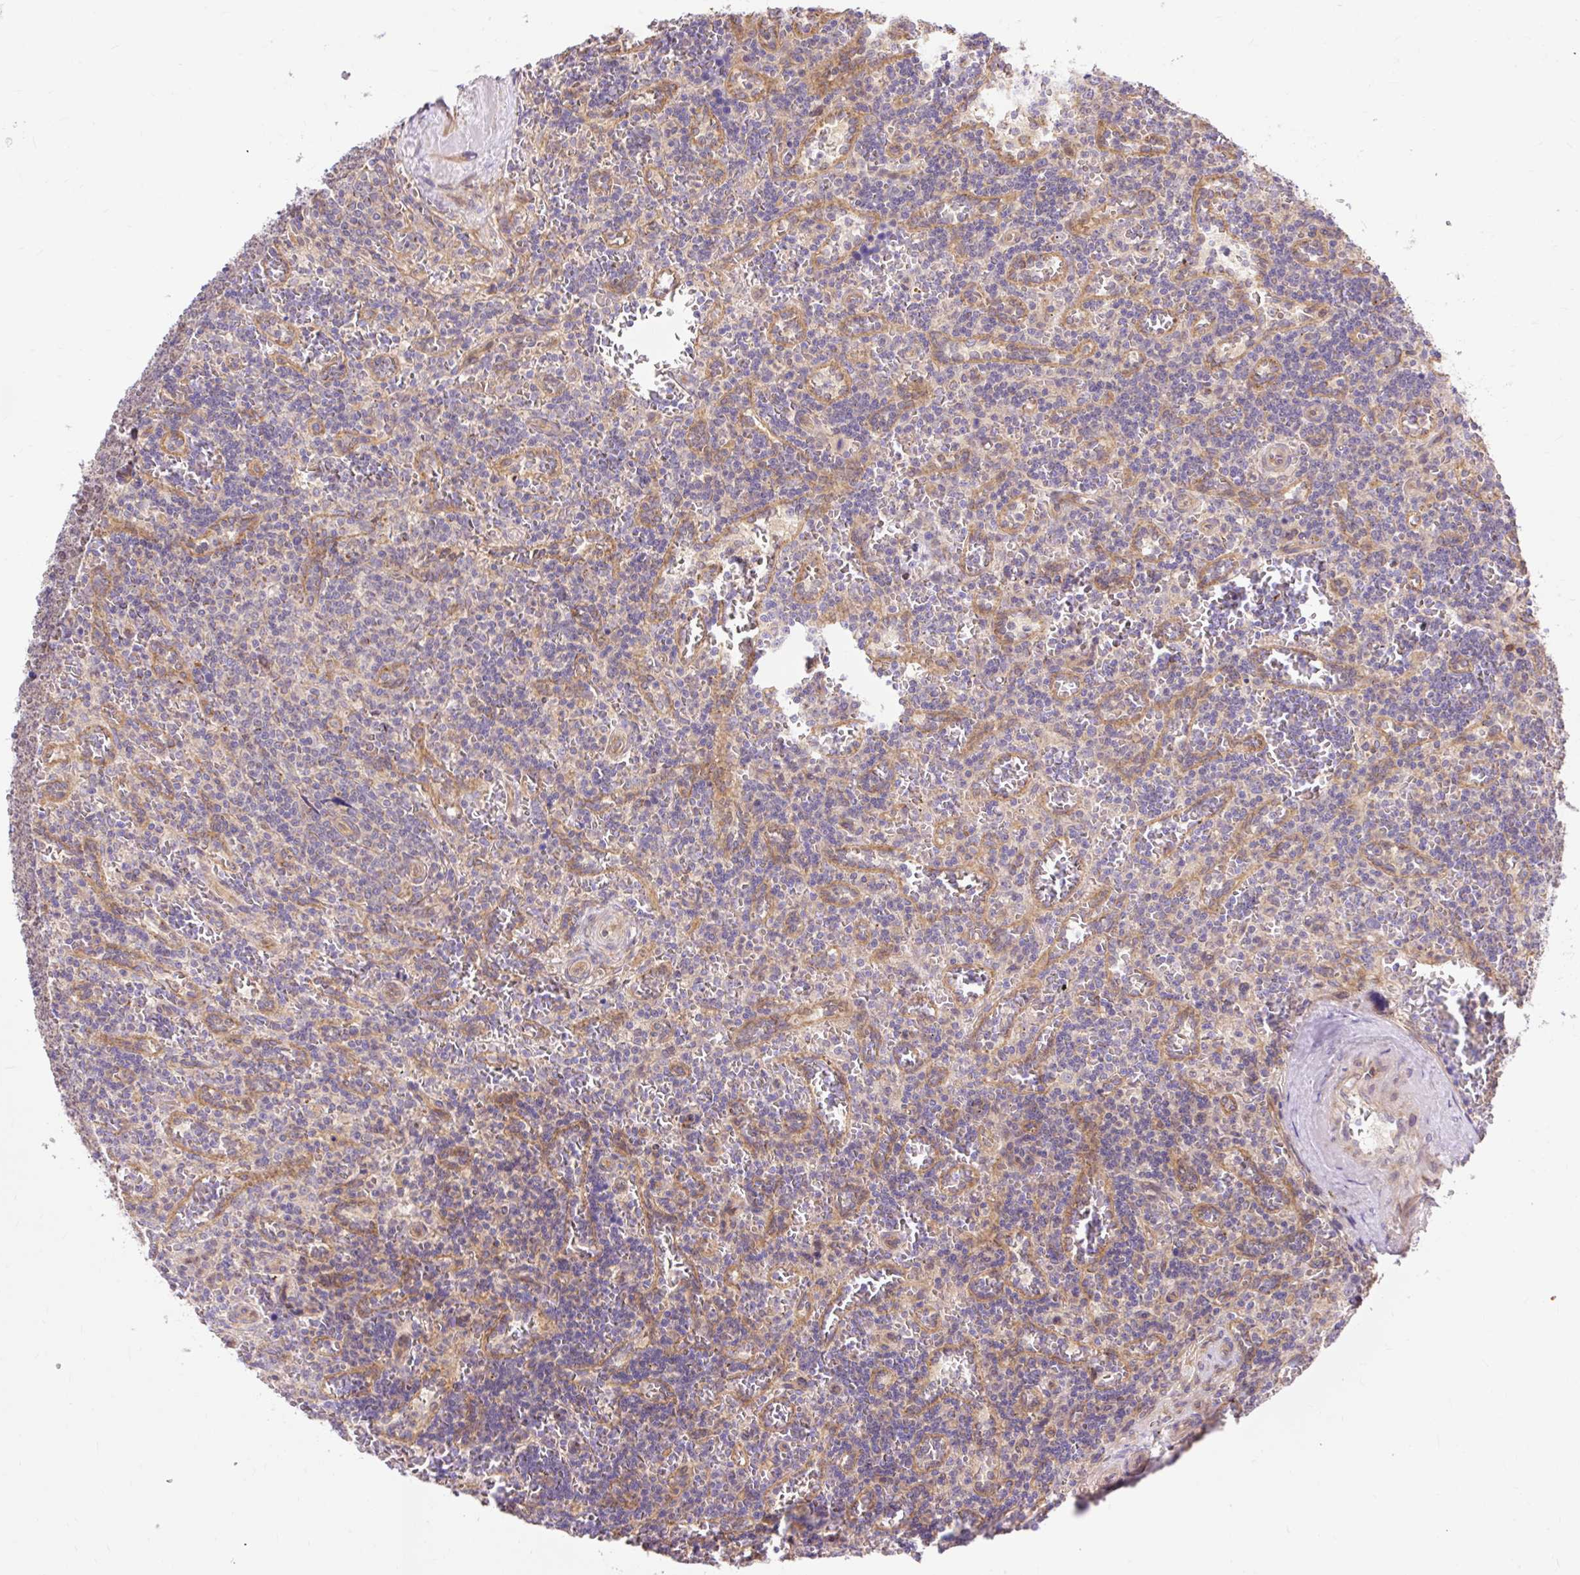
{"staining": {"intensity": "negative", "quantity": "none", "location": "none"}, "tissue": "lymphoma", "cell_type": "Tumor cells", "image_type": "cancer", "snomed": [{"axis": "morphology", "description": "Malignant lymphoma, non-Hodgkin's type, Low grade"}, {"axis": "topography", "description": "Spleen"}], "caption": "This is an IHC histopathology image of lymphoma. There is no staining in tumor cells.", "gene": "TRIAP1", "patient": {"sex": "male", "age": 73}}